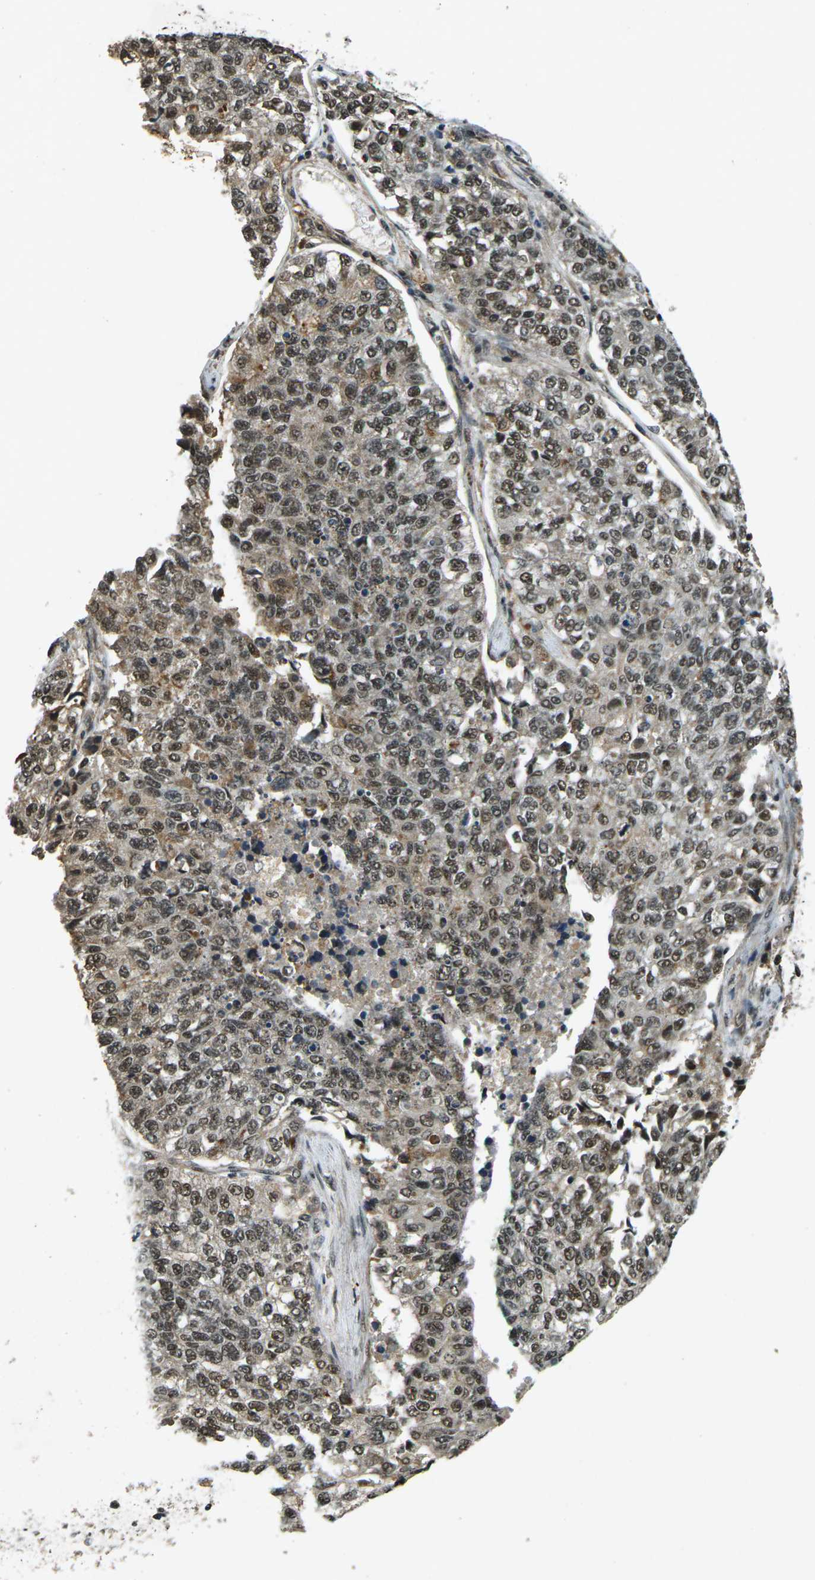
{"staining": {"intensity": "moderate", "quantity": ">75%", "location": "nuclear"}, "tissue": "lung cancer", "cell_type": "Tumor cells", "image_type": "cancer", "snomed": [{"axis": "morphology", "description": "Adenocarcinoma, NOS"}, {"axis": "topography", "description": "Lung"}], "caption": "Moderate nuclear protein positivity is appreciated in about >75% of tumor cells in adenocarcinoma (lung). (Stains: DAB in brown, nuclei in blue, Microscopy: brightfield microscopy at high magnification).", "gene": "NR4A2", "patient": {"sex": "male", "age": 49}}